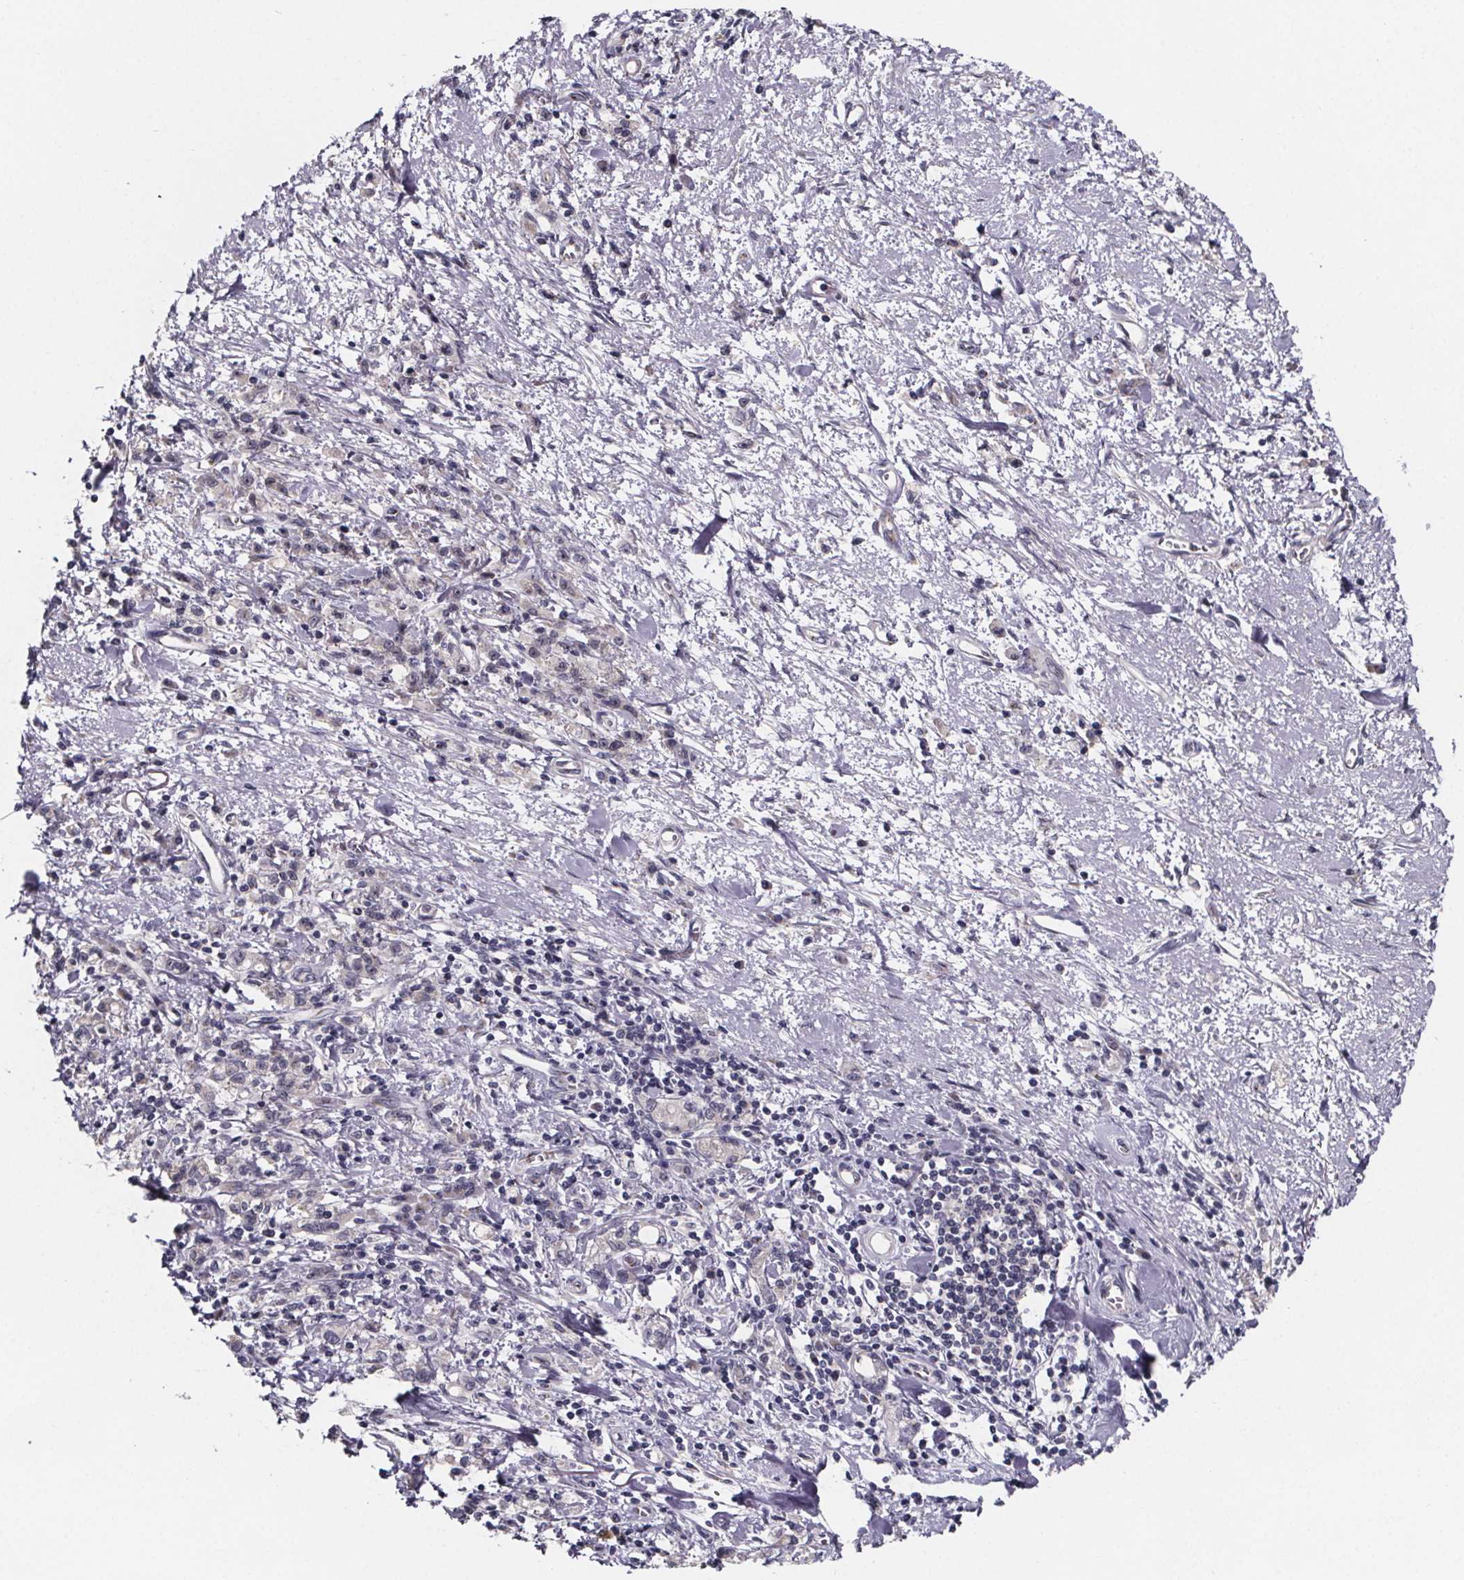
{"staining": {"intensity": "negative", "quantity": "none", "location": "none"}, "tissue": "stomach cancer", "cell_type": "Tumor cells", "image_type": "cancer", "snomed": [{"axis": "morphology", "description": "Adenocarcinoma, NOS"}, {"axis": "topography", "description": "Stomach"}], "caption": "A histopathology image of human stomach adenocarcinoma is negative for staining in tumor cells.", "gene": "NDST1", "patient": {"sex": "male", "age": 77}}